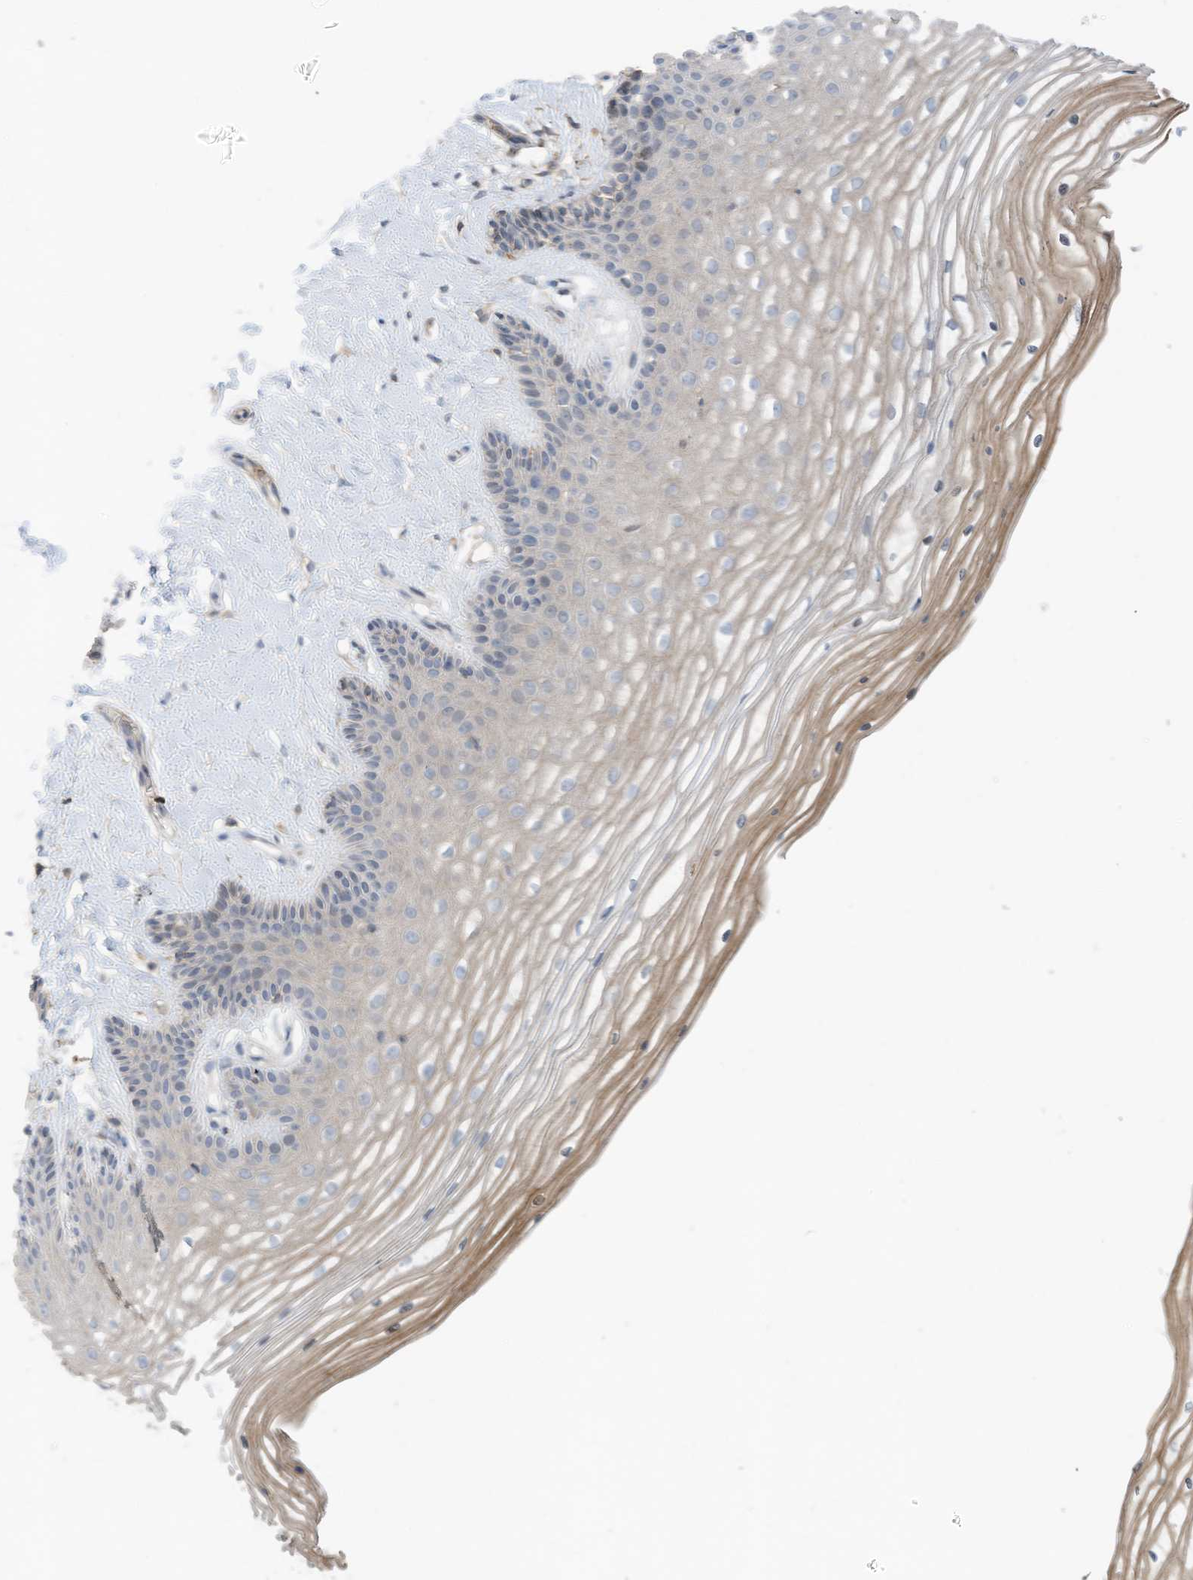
{"staining": {"intensity": "negative", "quantity": "none", "location": "none"}, "tissue": "vagina", "cell_type": "Squamous epithelial cells", "image_type": "normal", "snomed": [{"axis": "morphology", "description": "Normal tissue, NOS"}, {"axis": "topography", "description": "Vagina"}, {"axis": "topography", "description": "Cervix"}], "caption": "Squamous epithelial cells are negative for protein expression in normal human vagina. (DAB IHC visualized using brightfield microscopy, high magnification).", "gene": "SLFN14", "patient": {"sex": "female", "age": 40}}